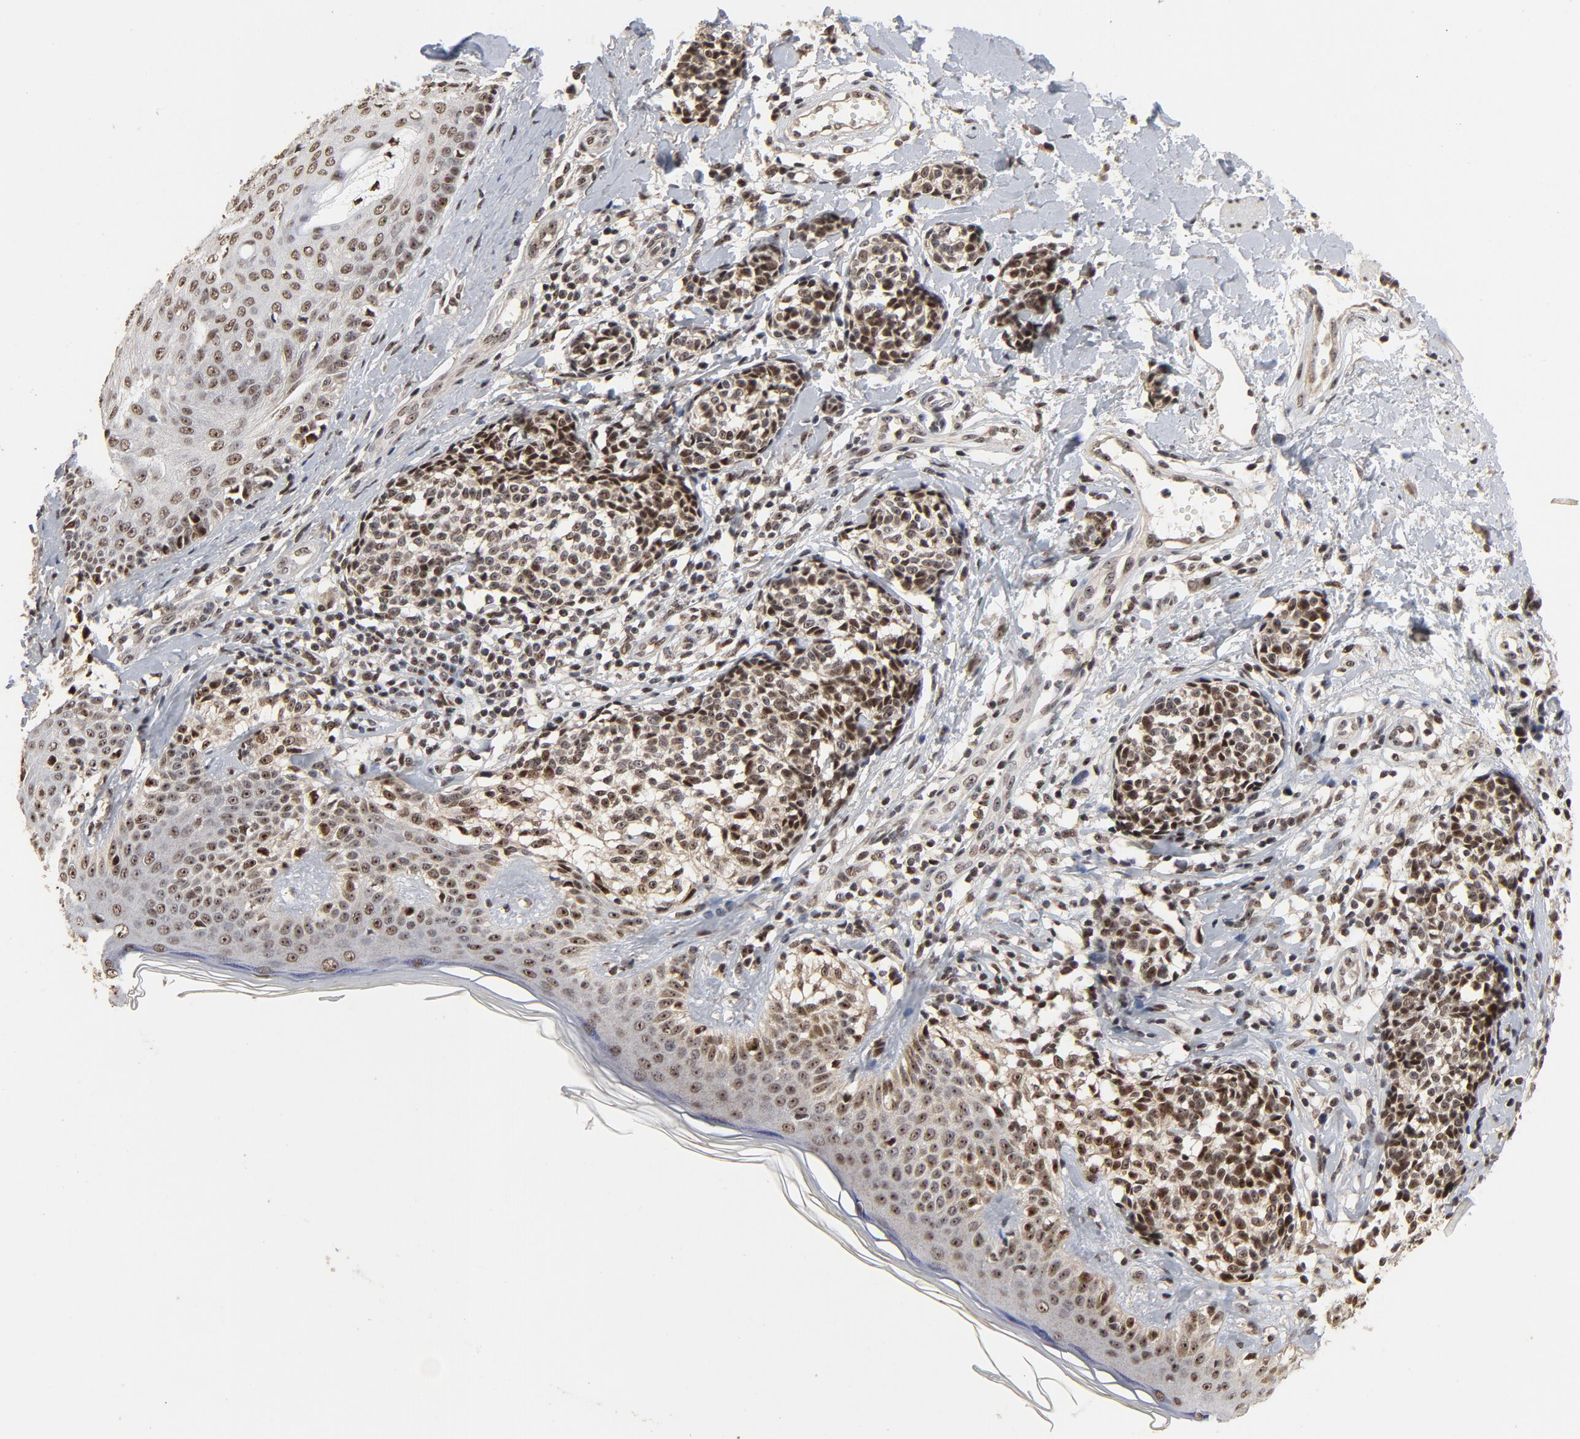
{"staining": {"intensity": "strong", "quantity": ">75%", "location": "nuclear"}, "tissue": "melanoma", "cell_type": "Tumor cells", "image_type": "cancer", "snomed": [{"axis": "morphology", "description": "Malignant melanoma, NOS"}, {"axis": "topography", "description": "Skin"}], "caption": "IHC (DAB (3,3'-diaminobenzidine)) staining of malignant melanoma displays strong nuclear protein positivity in about >75% of tumor cells.", "gene": "TP53RK", "patient": {"sex": "male", "age": 67}}